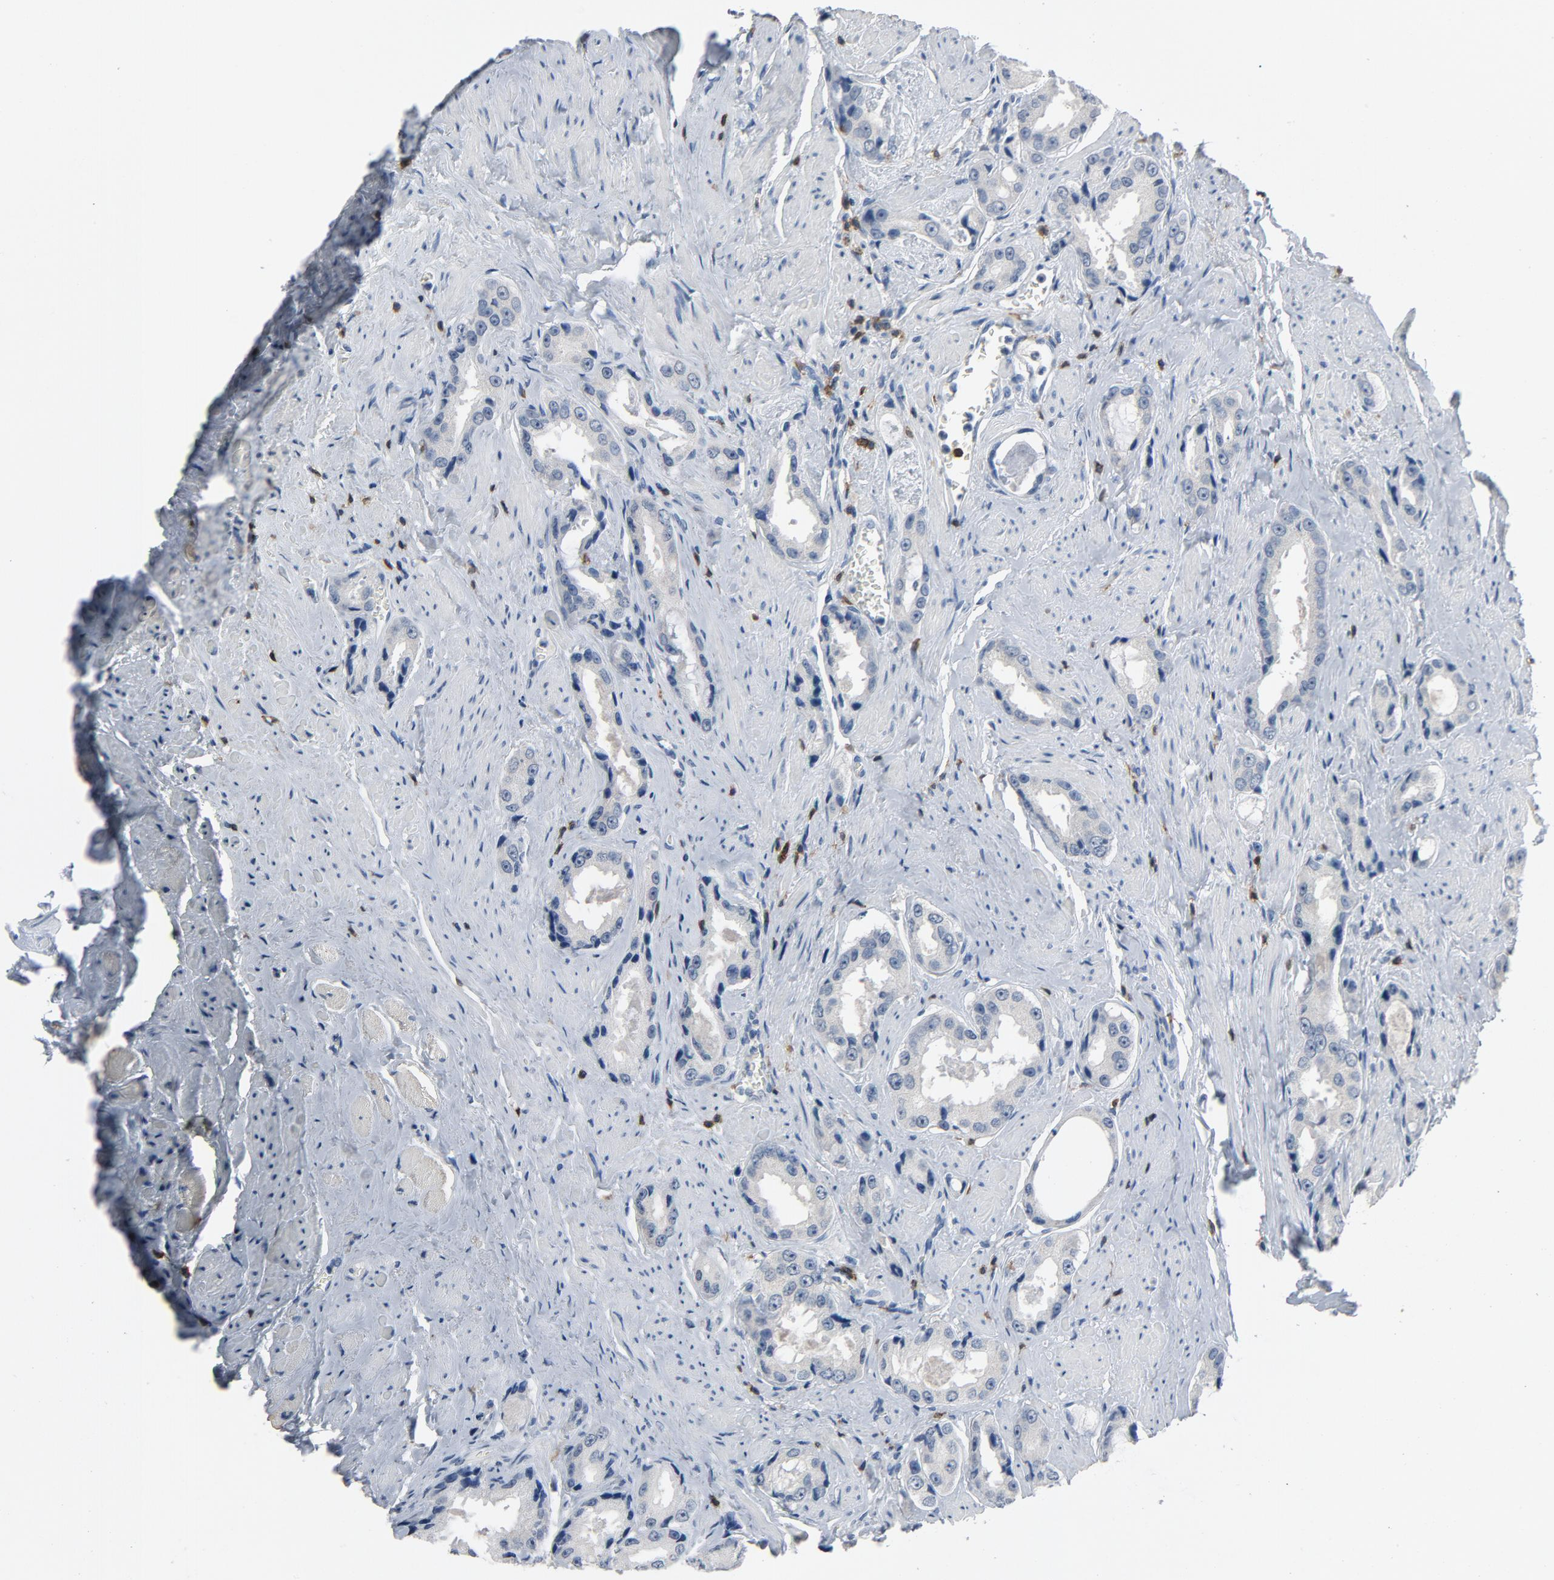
{"staining": {"intensity": "negative", "quantity": "none", "location": "none"}, "tissue": "prostate cancer", "cell_type": "Tumor cells", "image_type": "cancer", "snomed": [{"axis": "morphology", "description": "Adenocarcinoma, Medium grade"}, {"axis": "topography", "description": "Prostate"}], "caption": "IHC image of prostate cancer stained for a protein (brown), which exhibits no expression in tumor cells.", "gene": "LCK", "patient": {"sex": "male", "age": 60}}